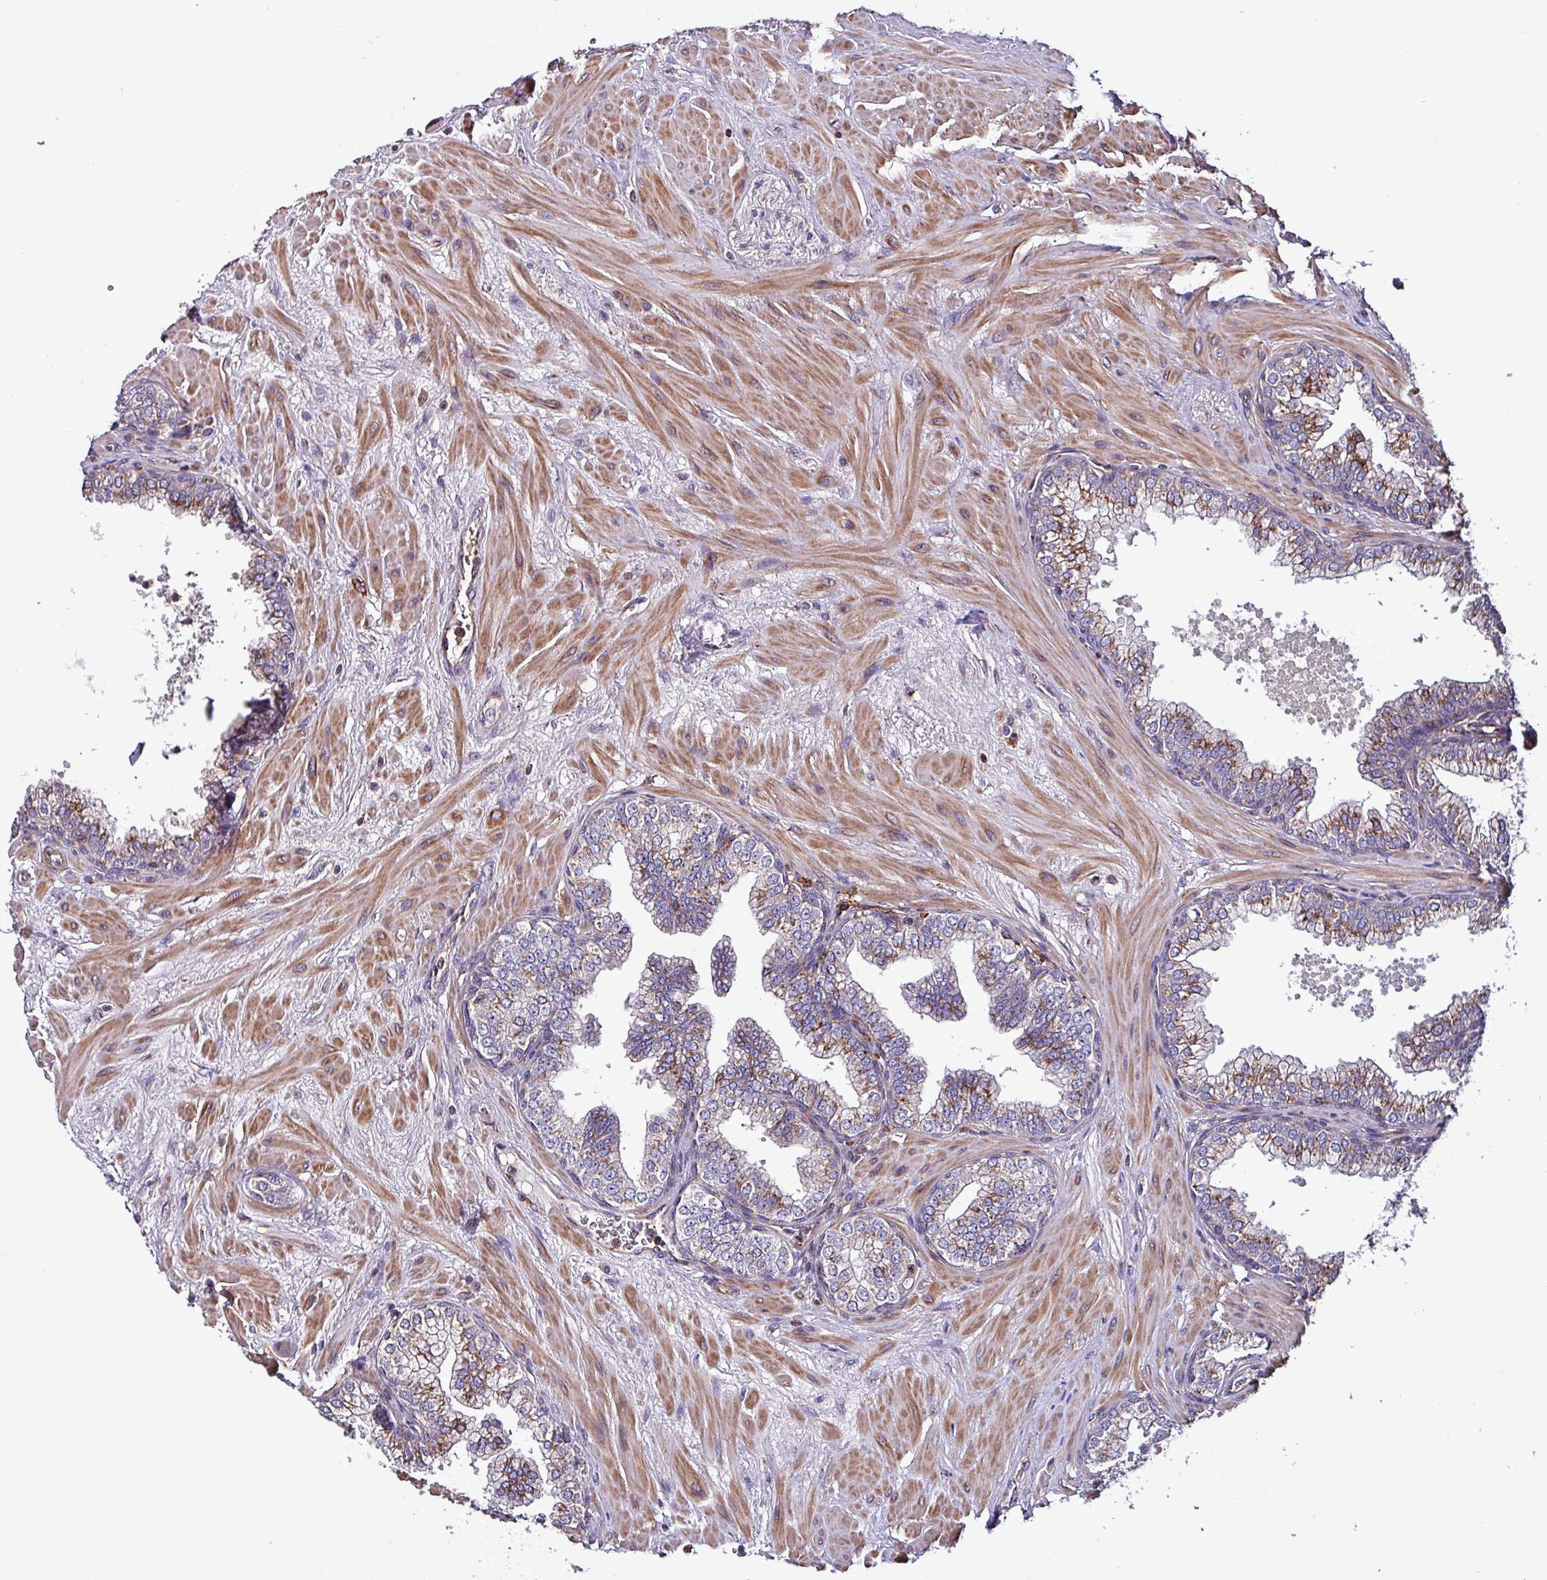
{"staining": {"intensity": "moderate", "quantity": "25%-75%", "location": "cytoplasmic/membranous"}, "tissue": "prostate", "cell_type": "Glandular cells", "image_type": "normal", "snomed": [{"axis": "morphology", "description": "Normal tissue, NOS"}, {"axis": "topography", "description": "Prostate"}], "caption": "Human prostate stained with a brown dye exhibits moderate cytoplasmic/membranous positive expression in approximately 25%-75% of glandular cells.", "gene": "VAMP4", "patient": {"sex": "male", "age": 60}}